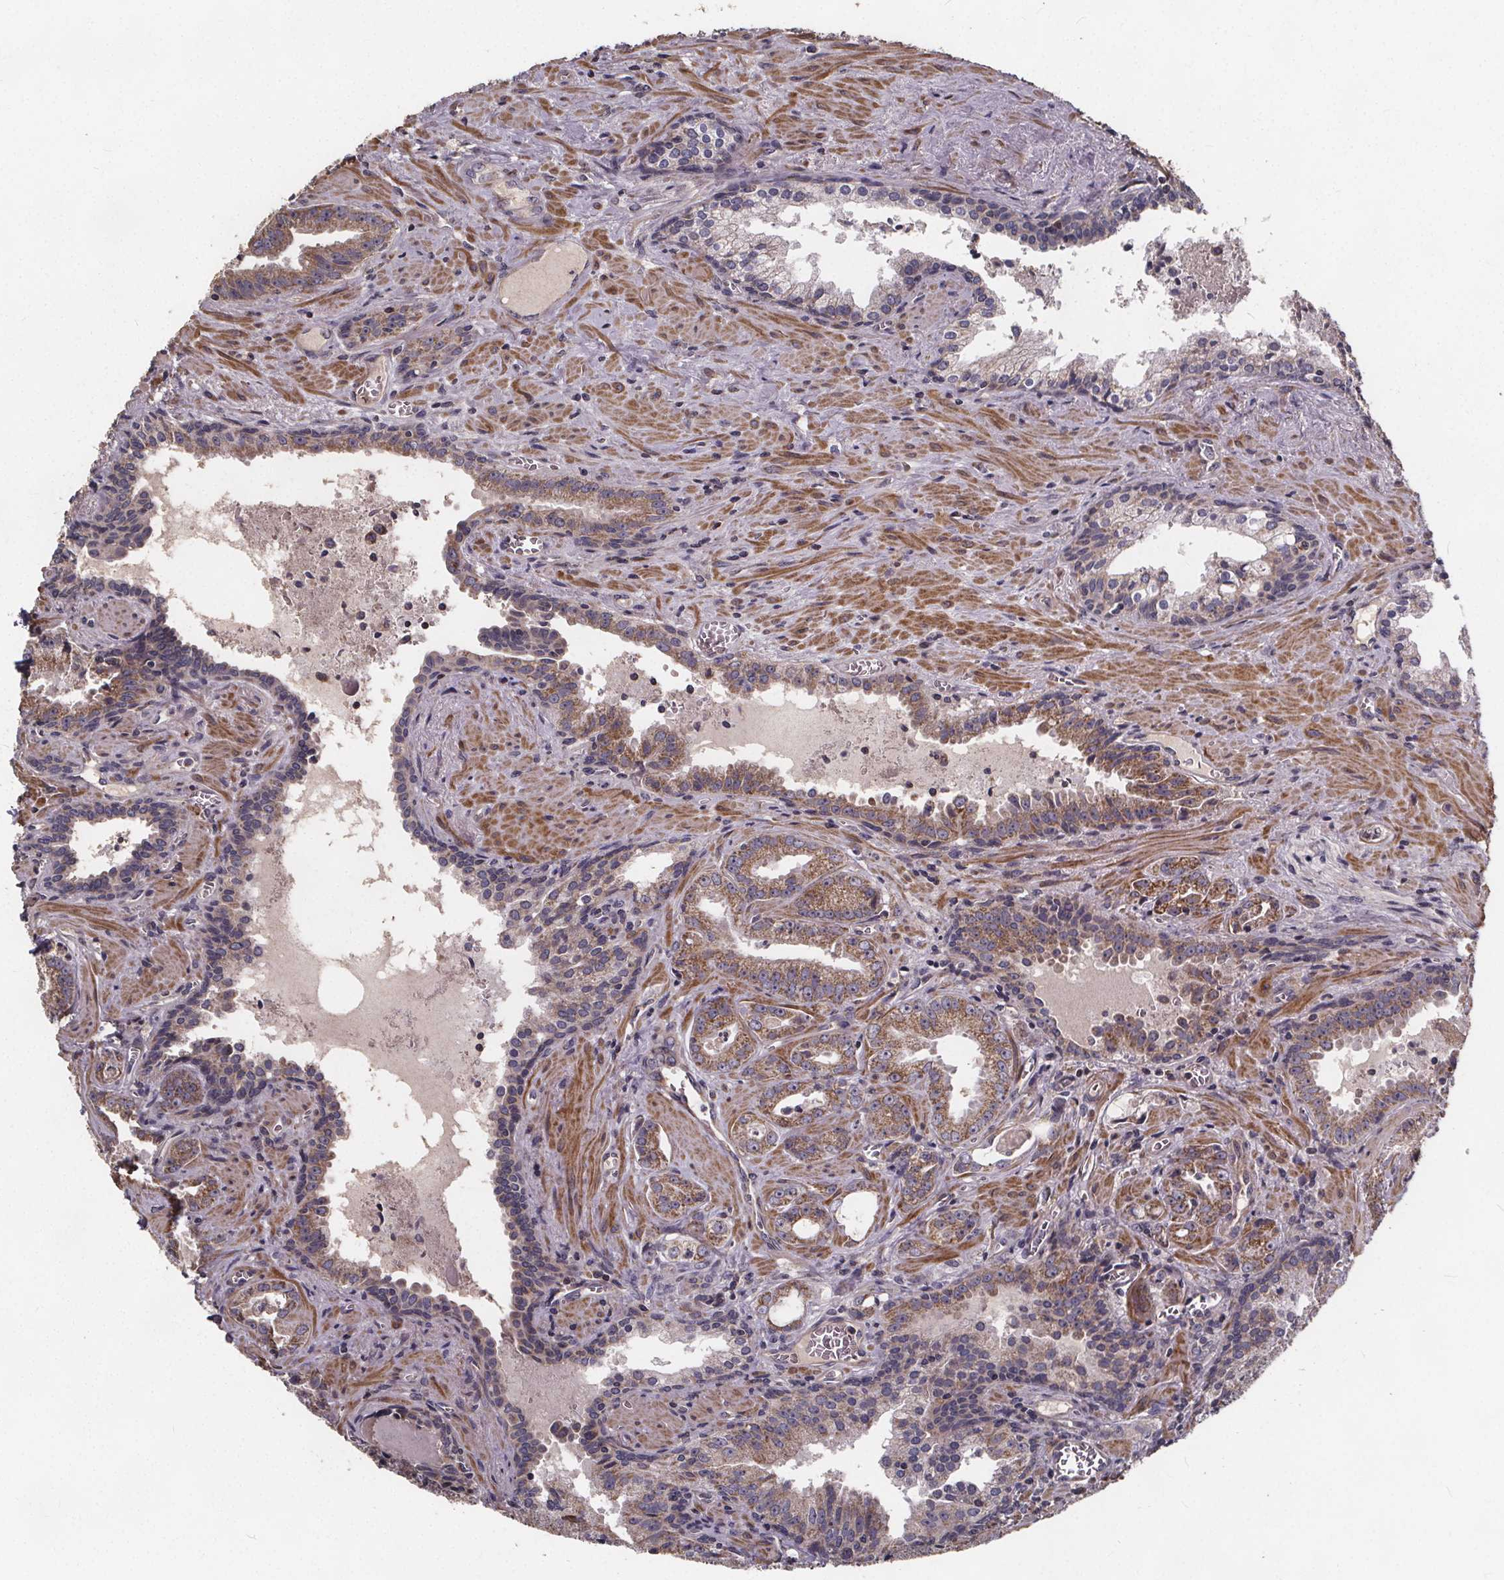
{"staining": {"intensity": "moderate", "quantity": "25%-75%", "location": "cytoplasmic/membranous"}, "tissue": "prostate cancer", "cell_type": "Tumor cells", "image_type": "cancer", "snomed": [{"axis": "morphology", "description": "Adenocarcinoma, High grade"}, {"axis": "topography", "description": "Prostate"}], "caption": "High-magnification brightfield microscopy of prostate cancer (high-grade adenocarcinoma) stained with DAB (3,3'-diaminobenzidine) (brown) and counterstained with hematoxylin (blue). tumor cells exhibit moderate cytoplasmic/membranous expression is appreciated in approximately25%-75% of cells.", "gene": "YME1L1", "patient": {"sex": "male", "age": 68}}